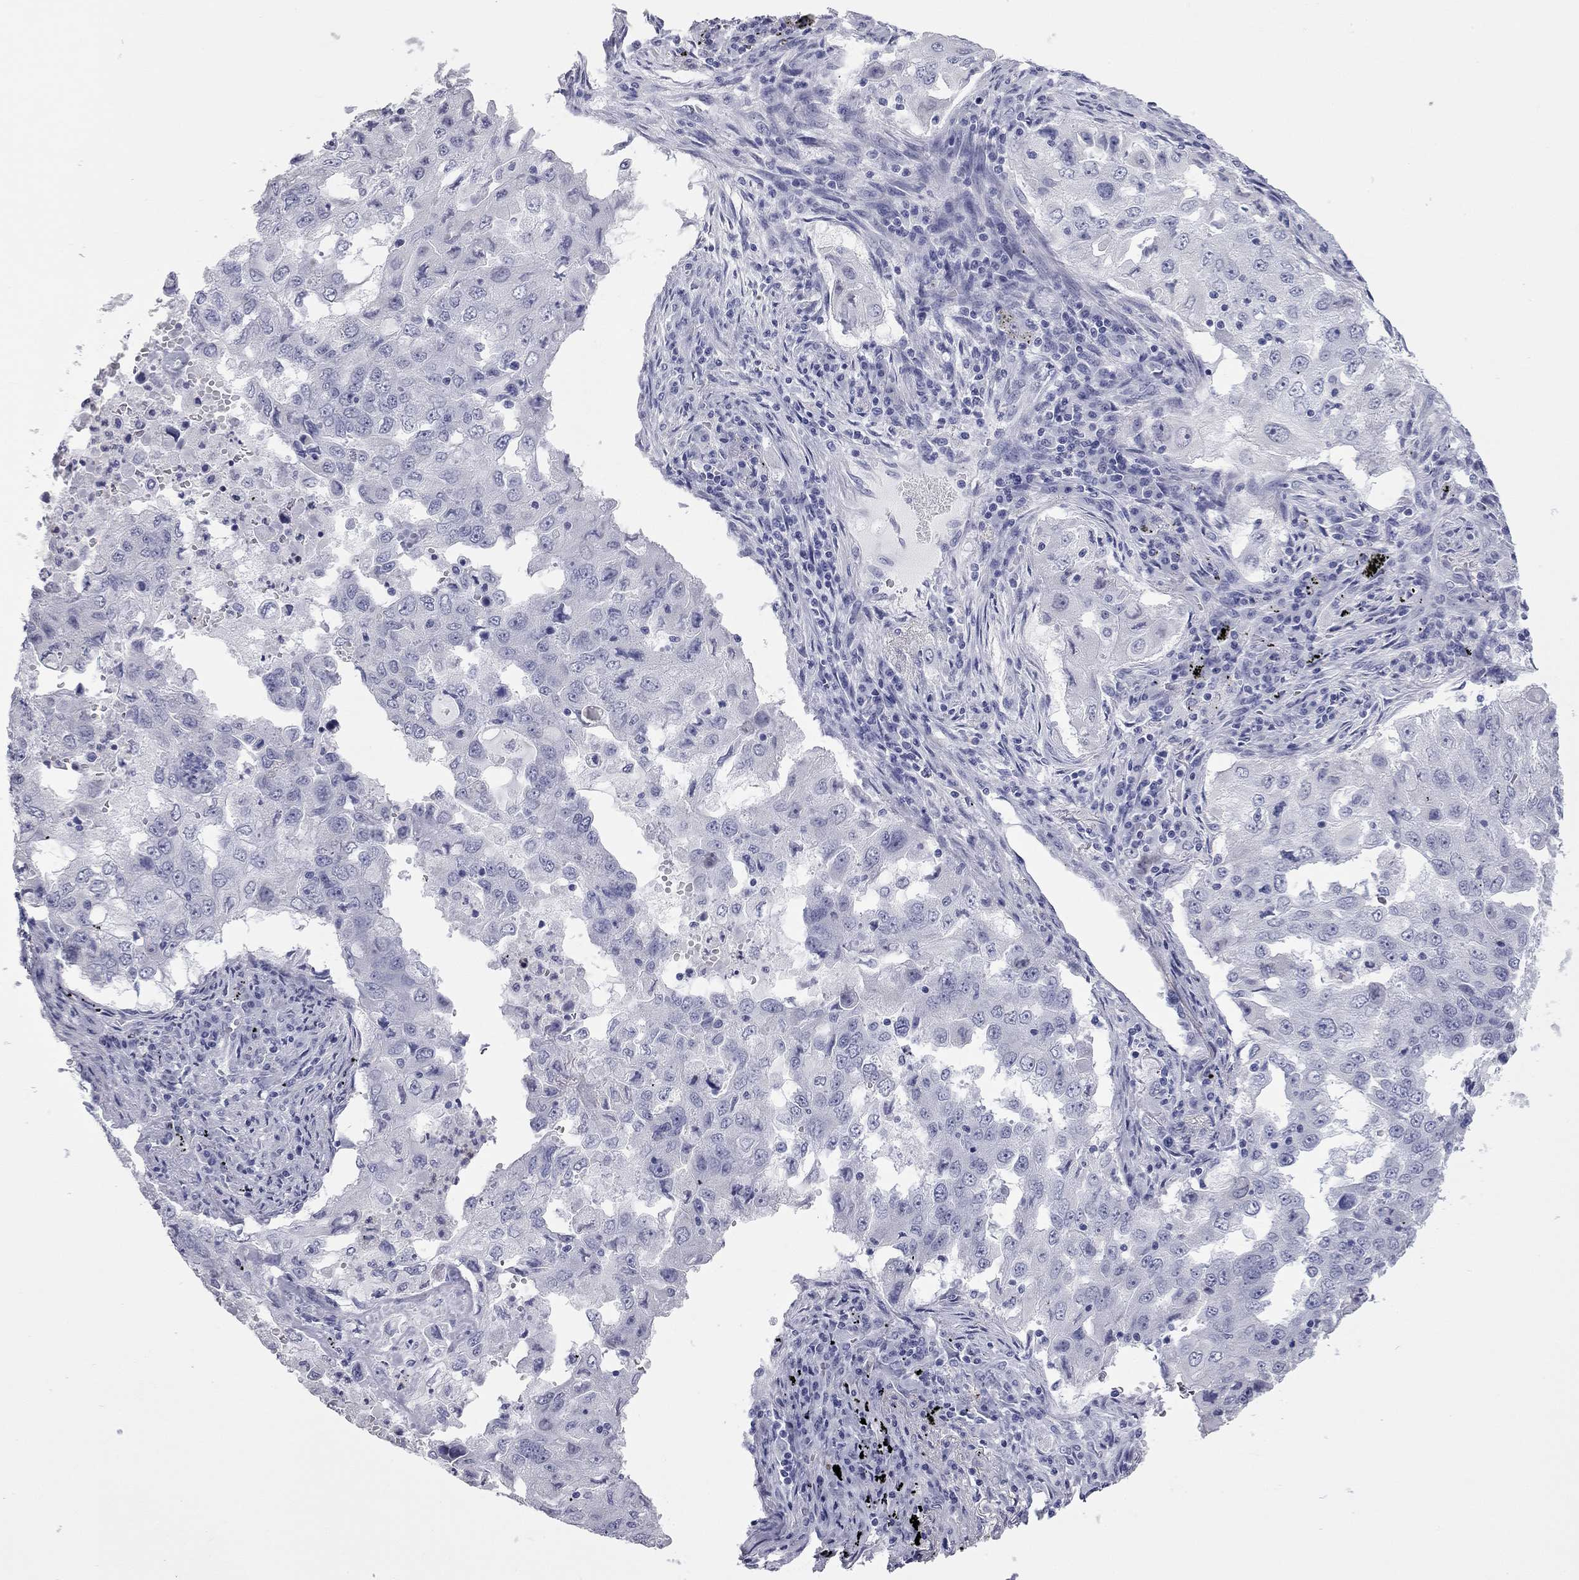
{"staining": {"intensity": "negative", "quantity": "none", "location": "none"}, "tissue": "lung cancer", "cell_type": "Tumor cells", "image_type": "cancer", "snomed": [{"axis": "morphology", "description": "Adenocarcinoma, NOS"}, {"axis": "topography", "description": "Lung"}], "caption": "A high-resolution photomicrograph shows immunohistochemistry (IHC) staining of lung cancer (adenocarcinoma), which reveals no significant staining in tumor cells.", "gene": "AK8", "patient": {"sex": "female", "age": 61}}